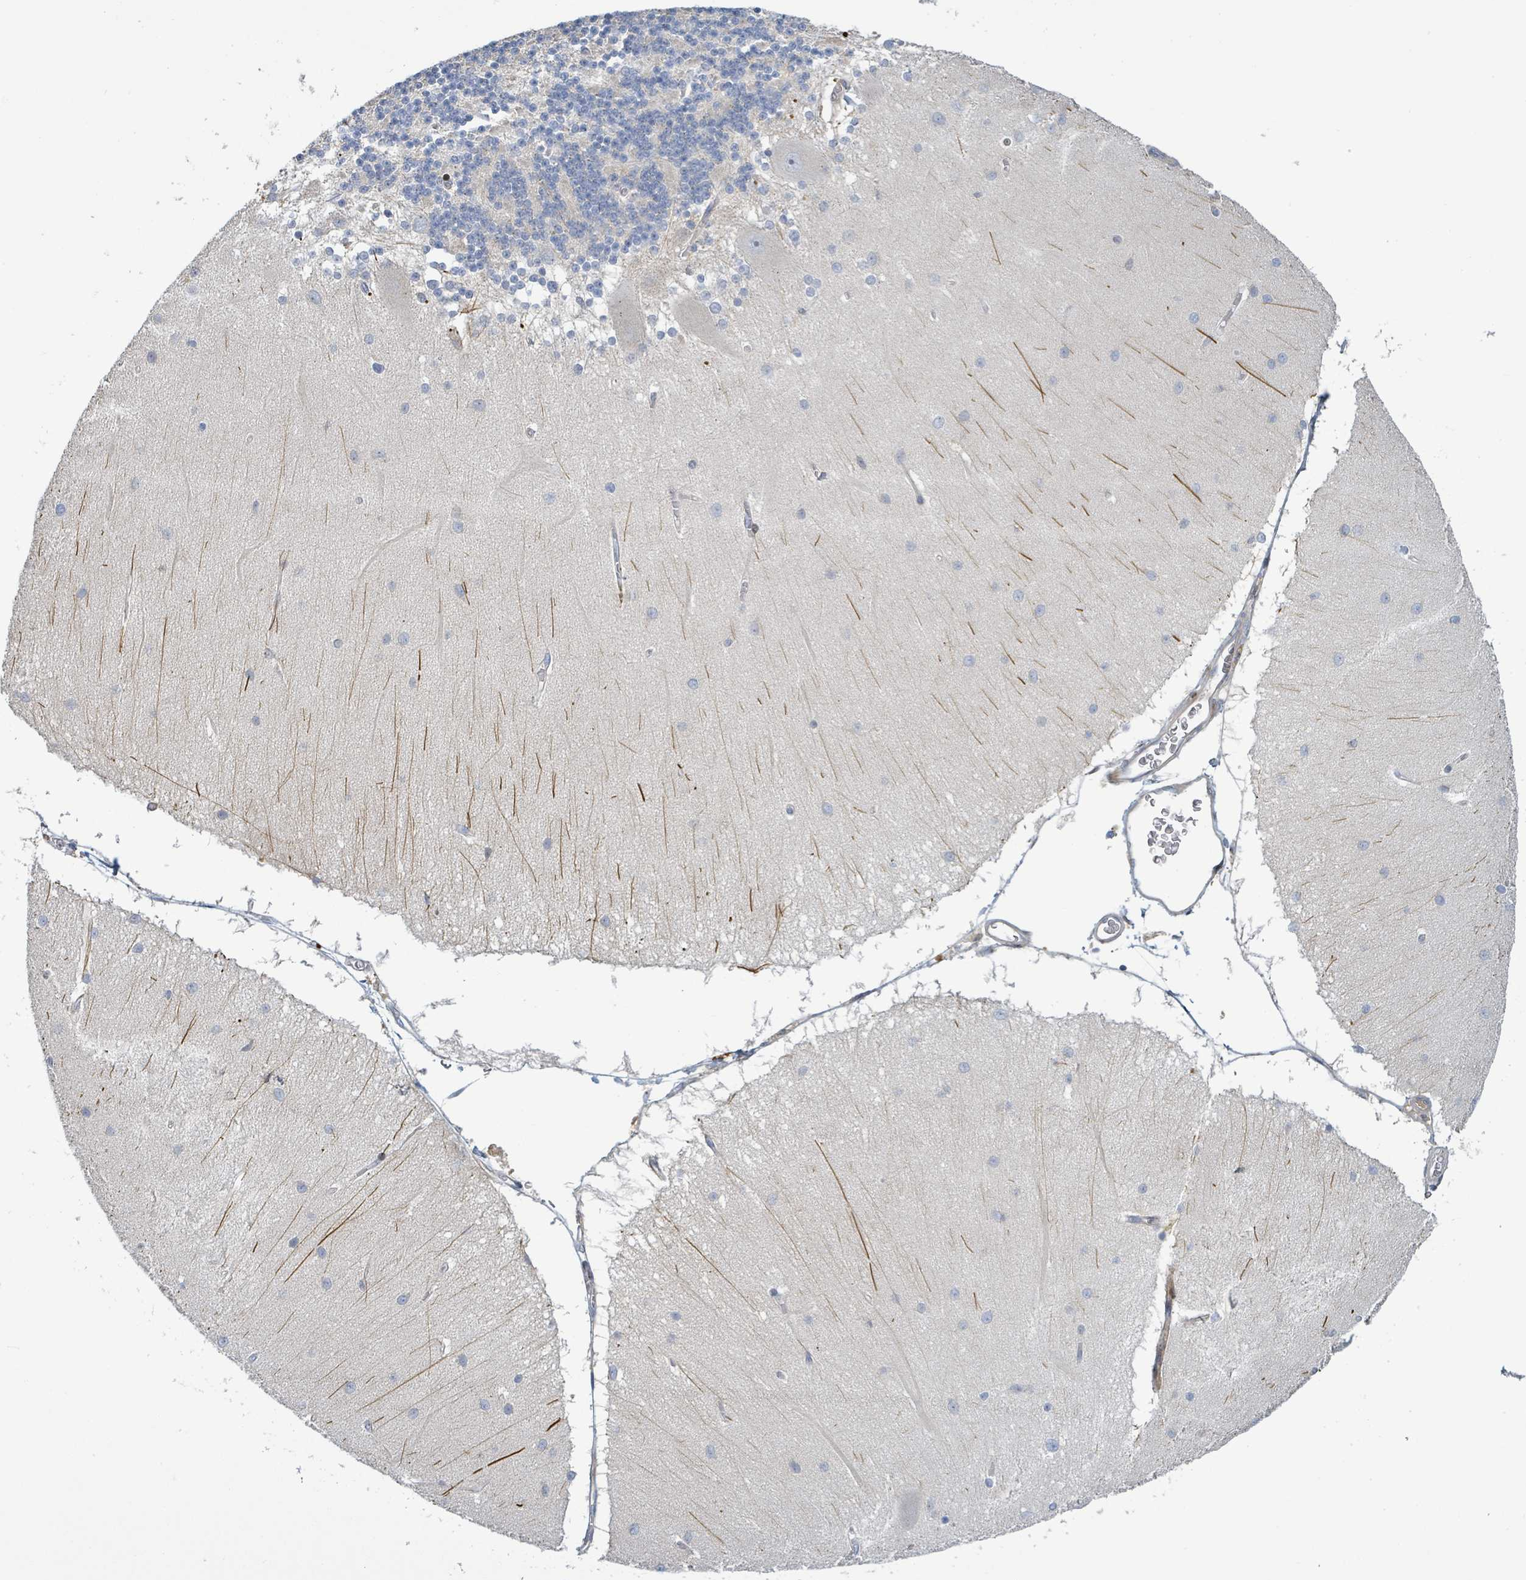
{"staining": {"intensity": "moderate", "quantity": "<25%", "location": "cytoplasmic/membranous"}, "tissue": "cerebellum", "cell_type": "Cells in granular layer", "image_type": "normal", "snomed": [{"axis": "morphology", "description": "Normal tissue, NOS"}, {"axis": "topography", "description": "Cerebellum"}], "caption": "The immunohistochemical stain shows moderate cytoplasmic/membranous expression in cells in granular layer of unremarkable cerebellum.", "gene": "CFAP210", "patient": {"sex": "female", "age": 54}}